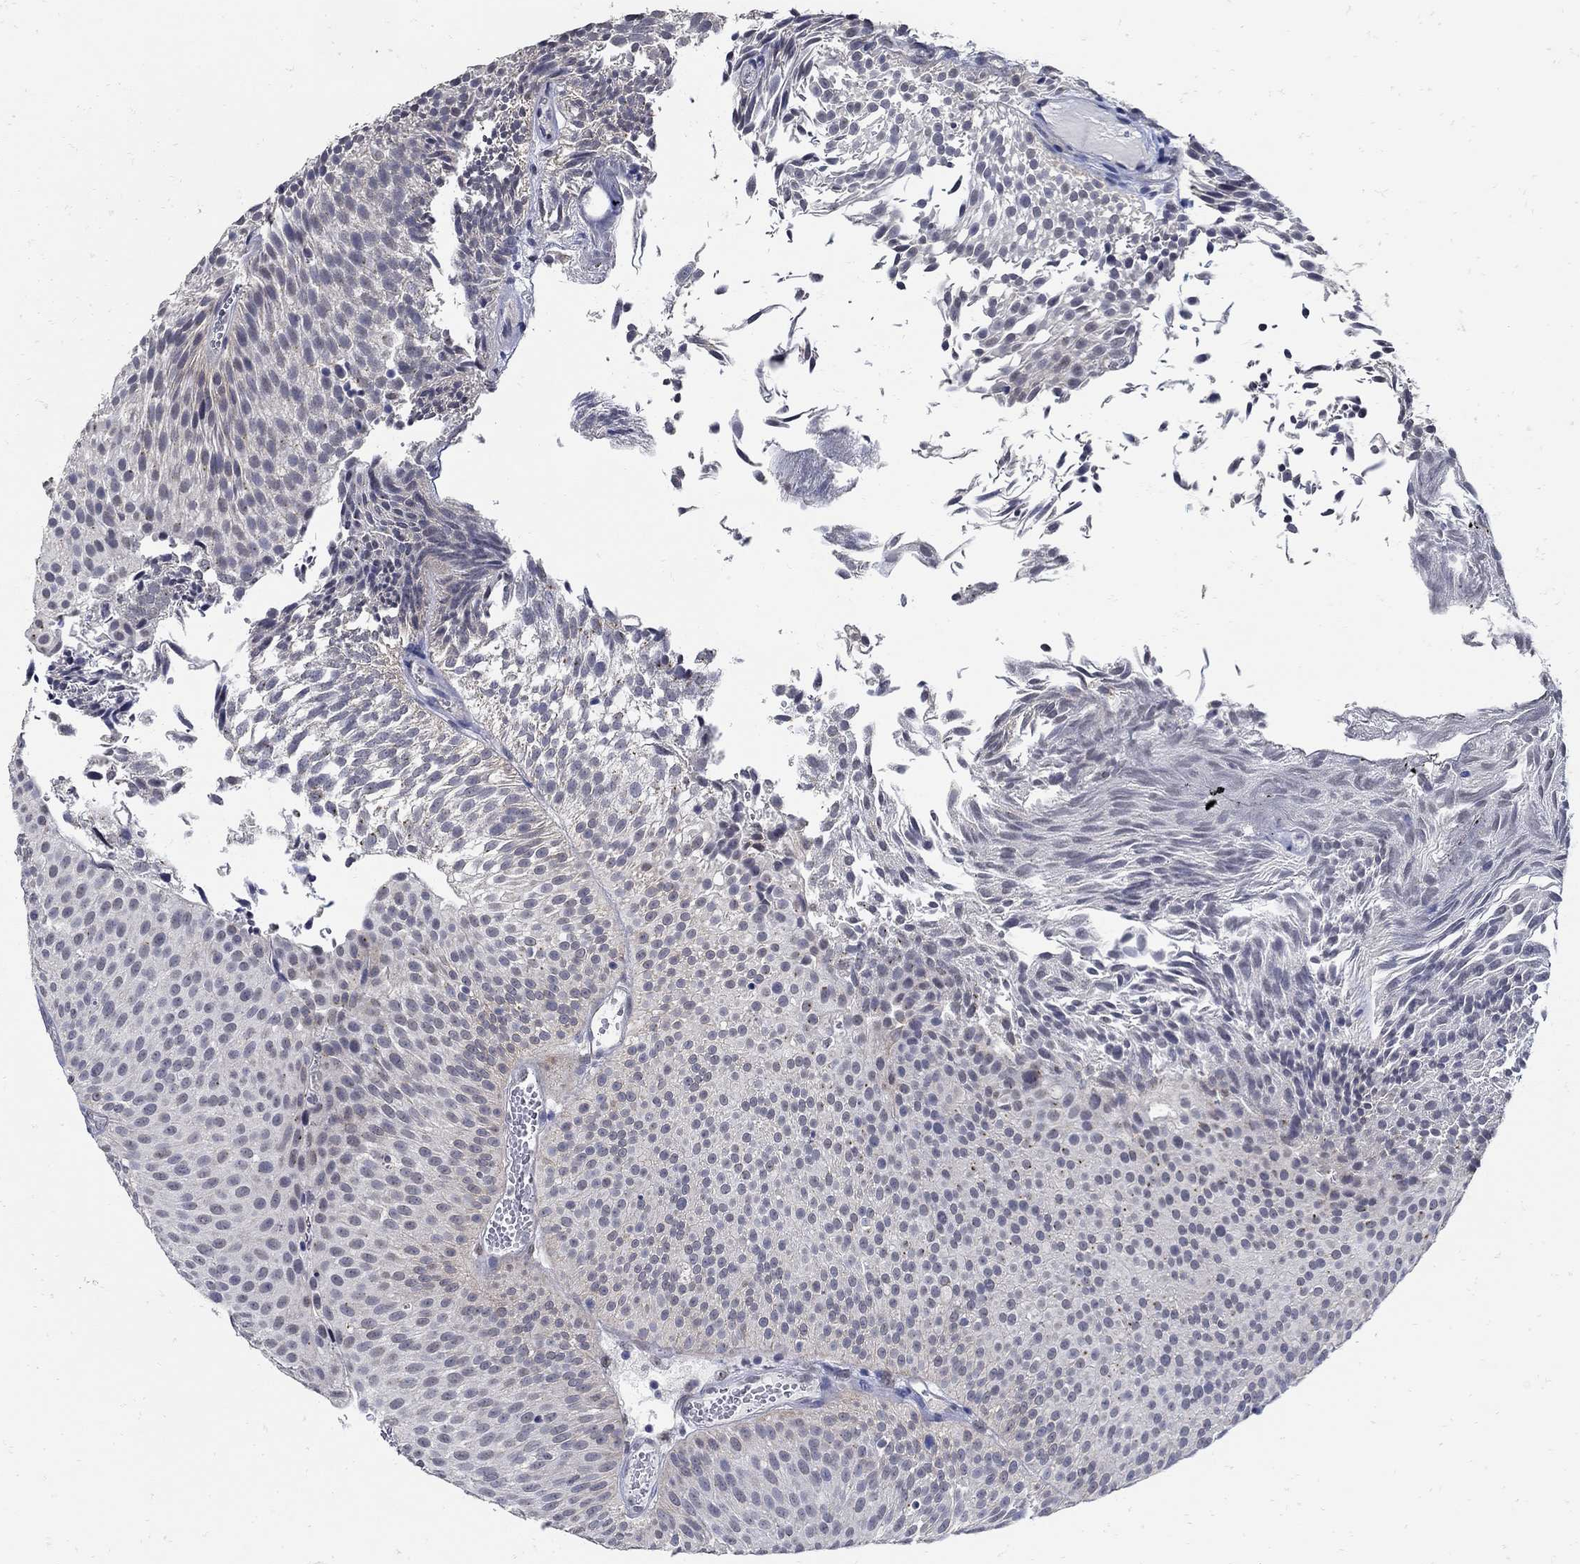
{"staining": {"intensity": "negative", "quantity": "none", "location": "none"}, "tissue": "urothelial cancer", "cell_type": "Tumor cells", "image_type": "cancer", "snomed": [{"axis": "morphology", "description": "Urothelial carcinoma, Low grade"}, {"axis": "topography", "description": "Urinary bladder"}], "caption": "A histopathology image of human urothelial carcinoma (low-grade) is negative for staining in tumor cells. (Immunohistochemistry, brightfield microscopy, high magnification).", "gene": "KCNN3", "patient": {"sex": "male", "age": 65}}